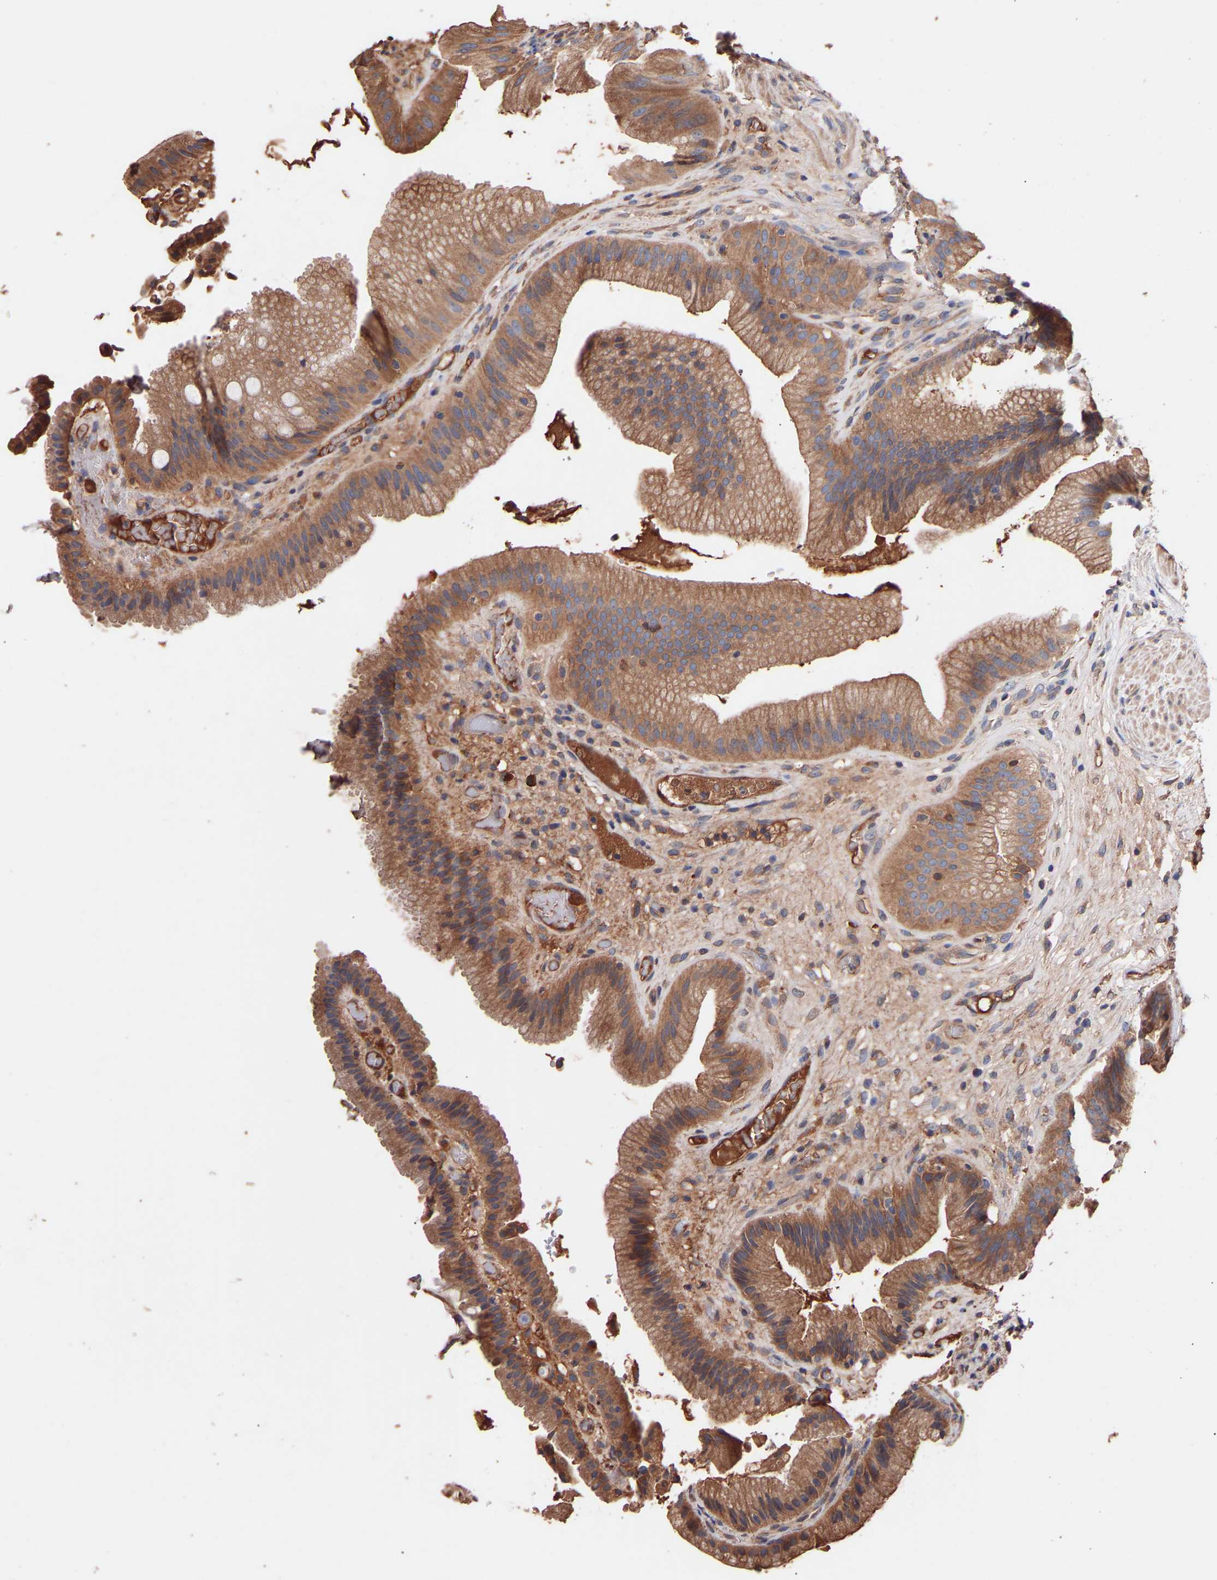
{"staining": {"intensity": "moderate", "quantity": ">75%", "location": "cytoplasmic/membranous"}, "tissue": "gallbladder", "cell_type": "Glandular cells", "image_type": "normal", "snomed": [{"axis": "morphology", "description": "Normal tissue, NOS"}, {"axis": "topography", "description": "Gallbladder"}], "caption": "High-power microscopy captured an immunohistochemistry micrograph of benign gallbladder, revealing moderate cytoplasmic/membranous staining in approximately >75% of glandular cells. Using DAB (brown) and hematoxylin (blue) stains, captured at high magnification using brightfield microscopy.", "gene": "TMEM268", "patient": {"sex": "male", "age": 49}}